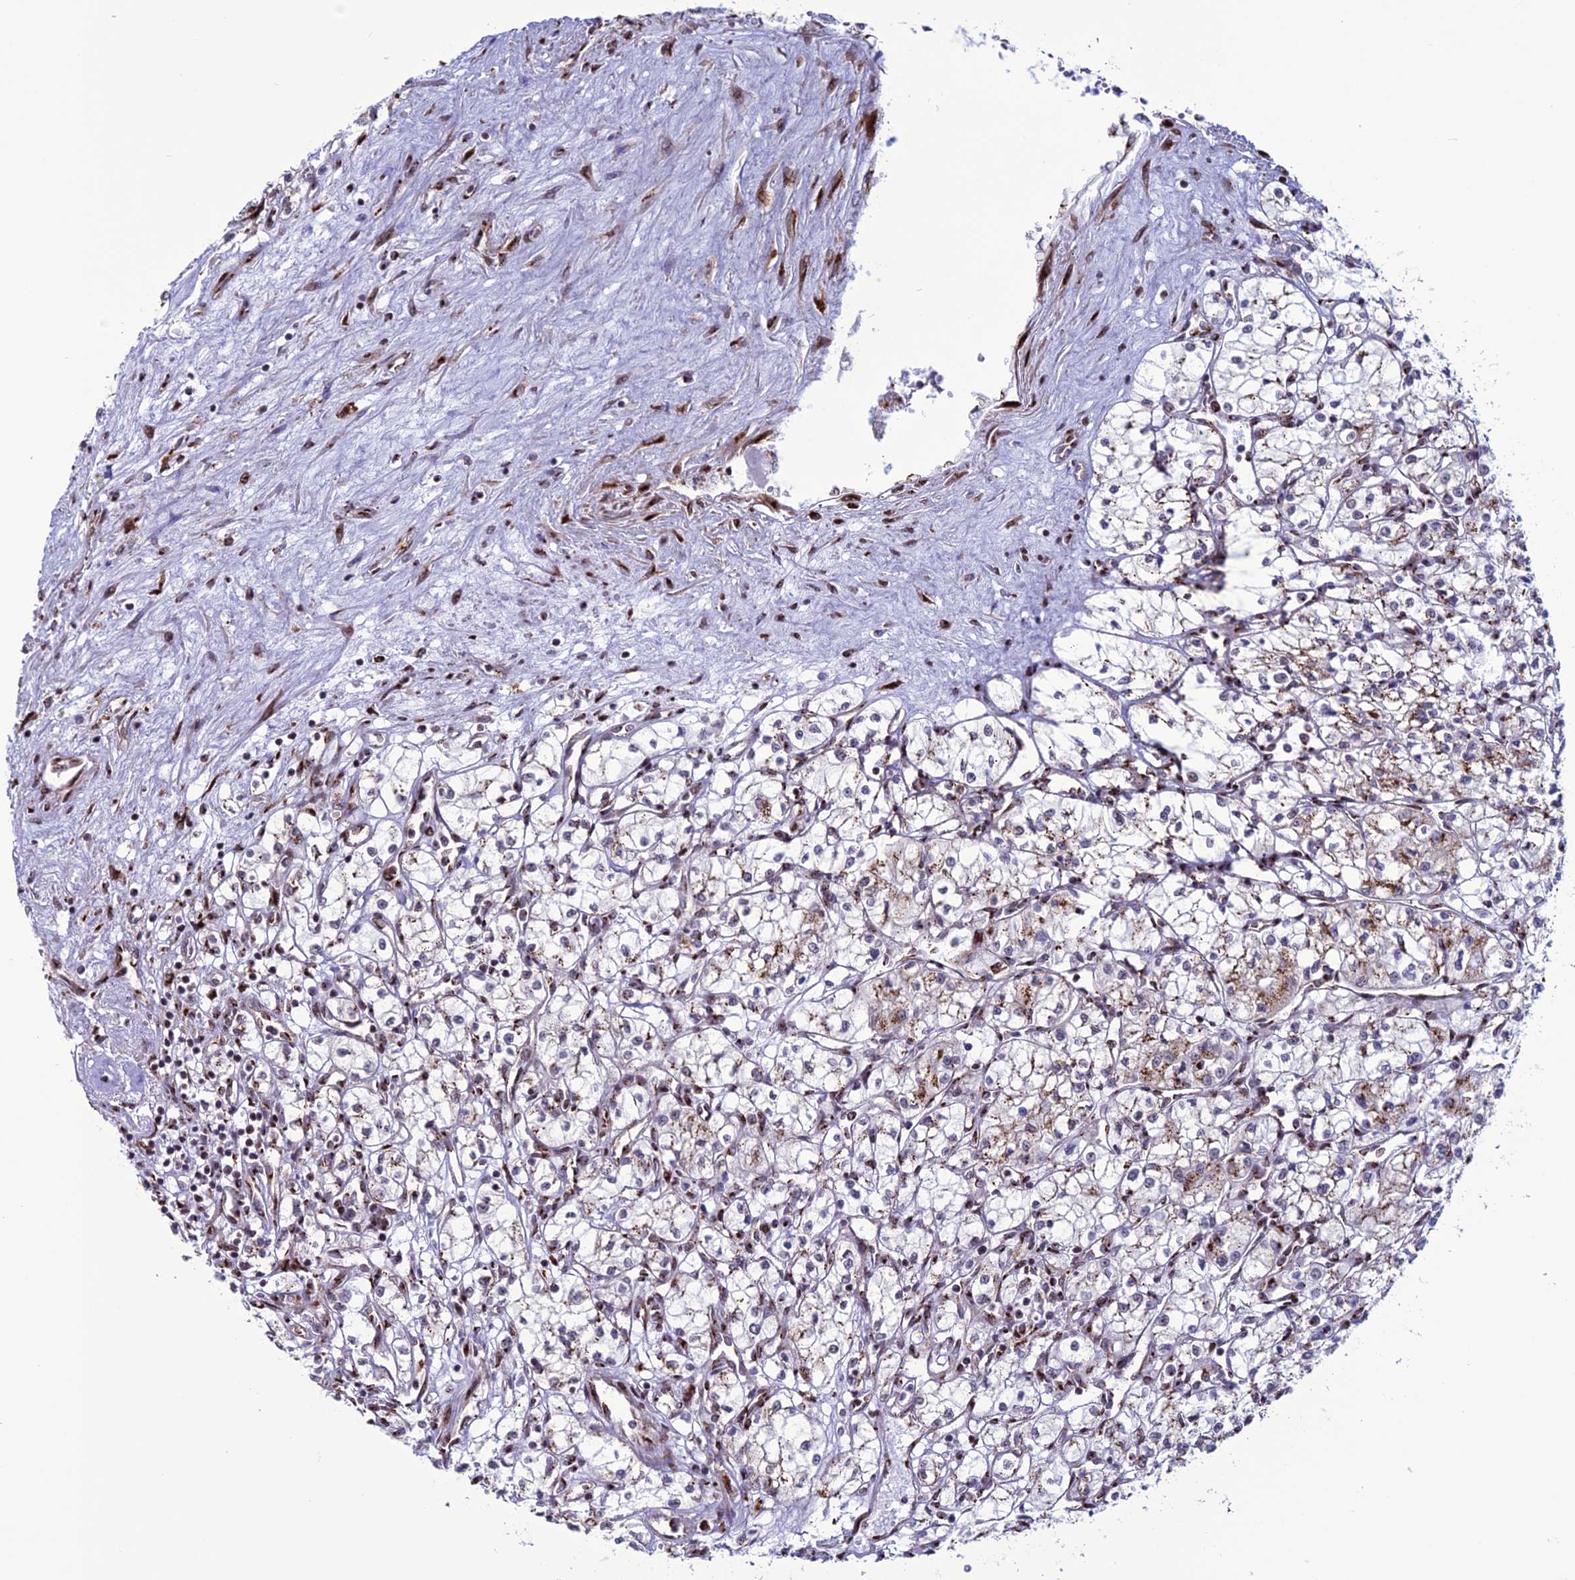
{"staining": {"intensity": "moderate", "quantity": "<25%", "location": "cytoplasmic/membranous"}, "tissue": "renal cancer", "cell_type": "Tumor cells", "image_type": "cancer", "snomed": [{"axis": "morphology", "description": "Adenocarcinoma, NOS"}, {"axis": "topography", "description": "Kidney"}], "caption": "Protein analysis of adenocarcinoma (renal) tissue displays moderate cytoplasmic/membranous staining in about <25% of tumor cells.", "gene": "PLEKHA4", "patient": {"sex": "male", "age": 59}}